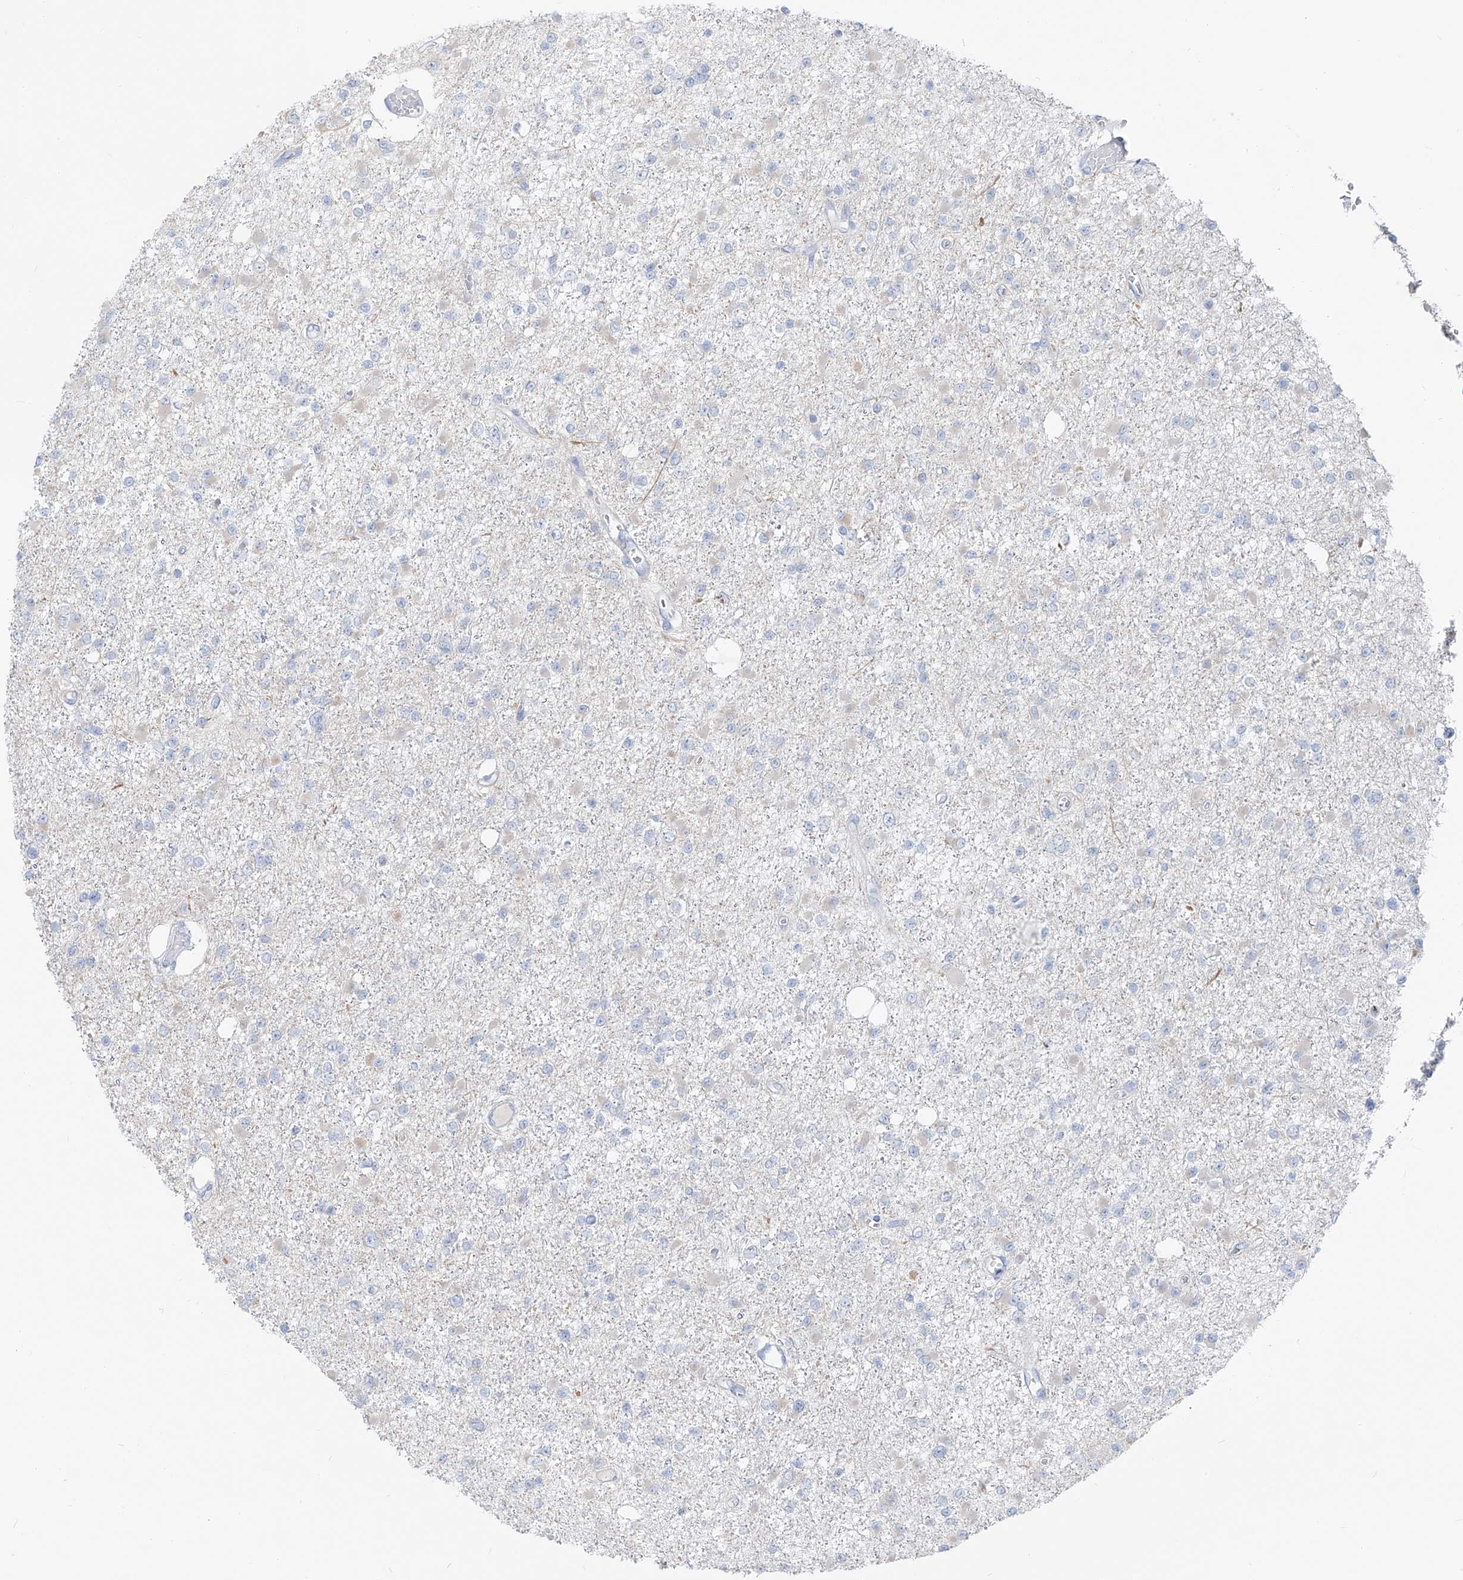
{"staining": {"intensity": "negative", "quantity": "none", "location": "none"}, "tissue": "glioma", "cell_type": "Tumor cells", "image_type": "cancer", "snomed": [{"axis": "morphology", "description": "Glioma, malignant, Low grade"}, {"axis": "topography", "description": "Brain"}], "caption": "This is a micrograph of immunohistochemistry staining of malignant low-grade glioma, which shows no positivity in tumor cells.", "gene": "UFL1", "patient": {"sex": "female", "age": 22}}